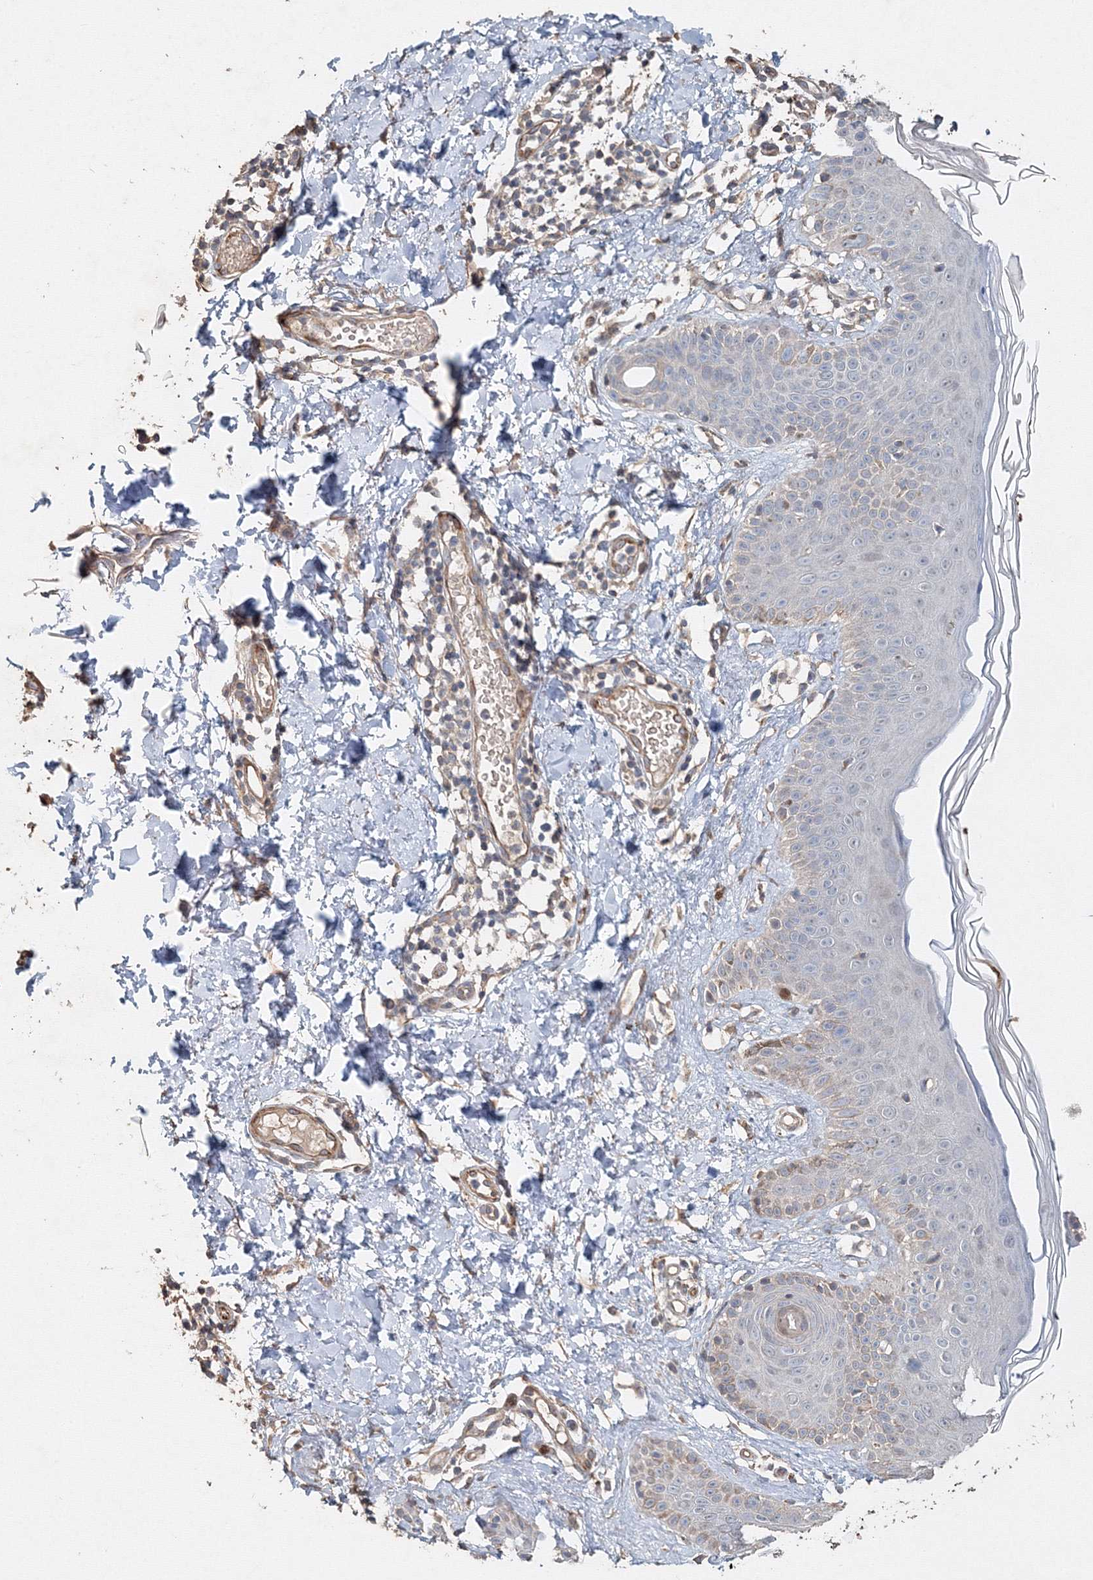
{"staining": {"intensity": "moderate", "quantity": ">75%", "location": "cytoplasmic/membranous"}, "tissue": "skin", "cell_type": "Fibroblasts", "image_type": "normal", "snomed": [{"axis": "morphology", "description": "Normal tissue, NOS"}, {"axis": "topography", "description": "Skin"}], "caption": "A high-resolution histopathology image shows immunohistochemistry staining of unremarkable skin, which shows moderate cytoplasmic/membranous positivity in about >75% of fibroblasts.", "gene": "NALF2", "patient": {"sex": "male", "age": 52}}